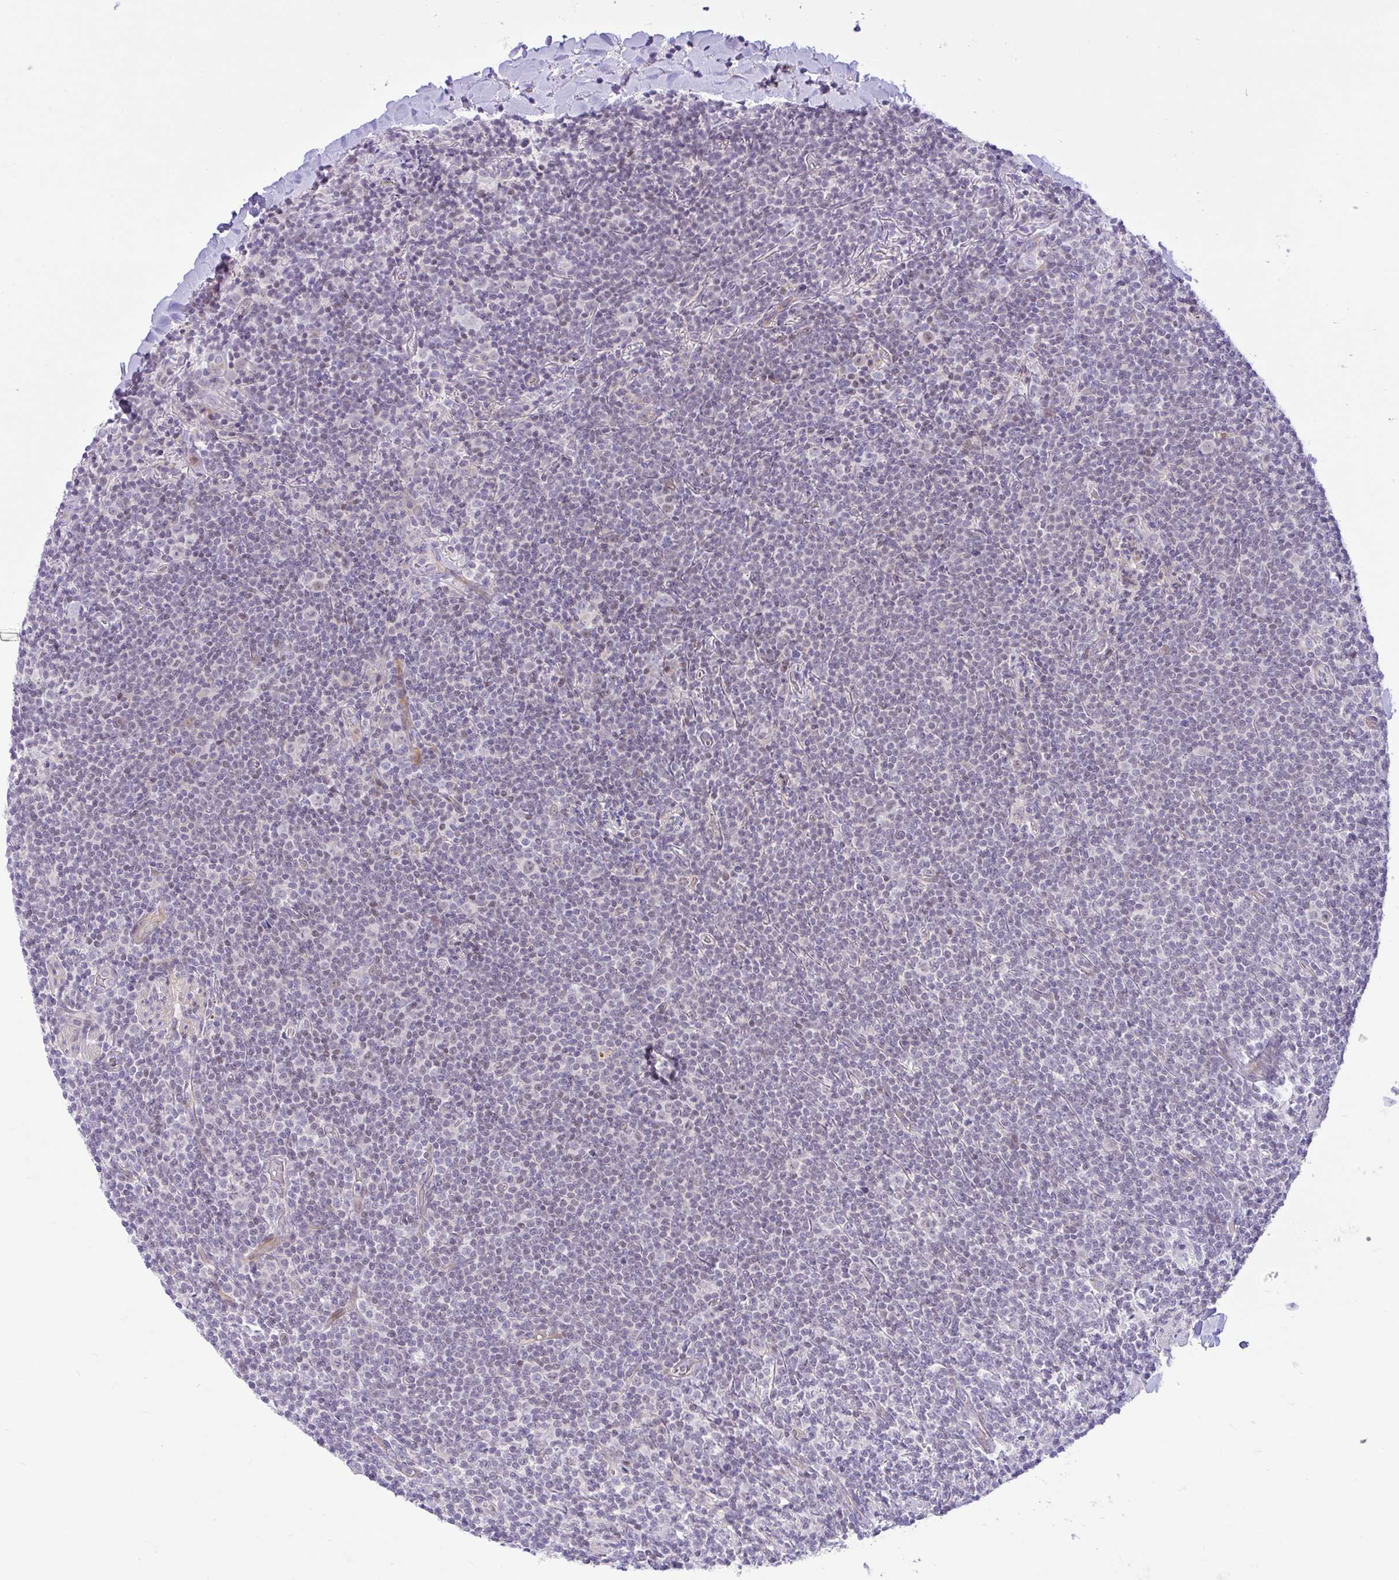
{"staining": {"intensity": "negative", "quantity": "none", "location": "none"}, "tissue": "lymphoma", "cell_type": "Tumor cells", "image_type": "cancer", "snomed": [{"axis": "morphology", "description": "Malignant lymphoma, non-Hodgkin's type, Low grade"}, {"axis": "topography", "description": "Lung"}], "caption": "Tumor cells show no significant positivity in low-grade malignant lymphoma, non-Hodgkin's type.", "gene": "ZNF101", "patient": {"sex": "female", "age": 71}}